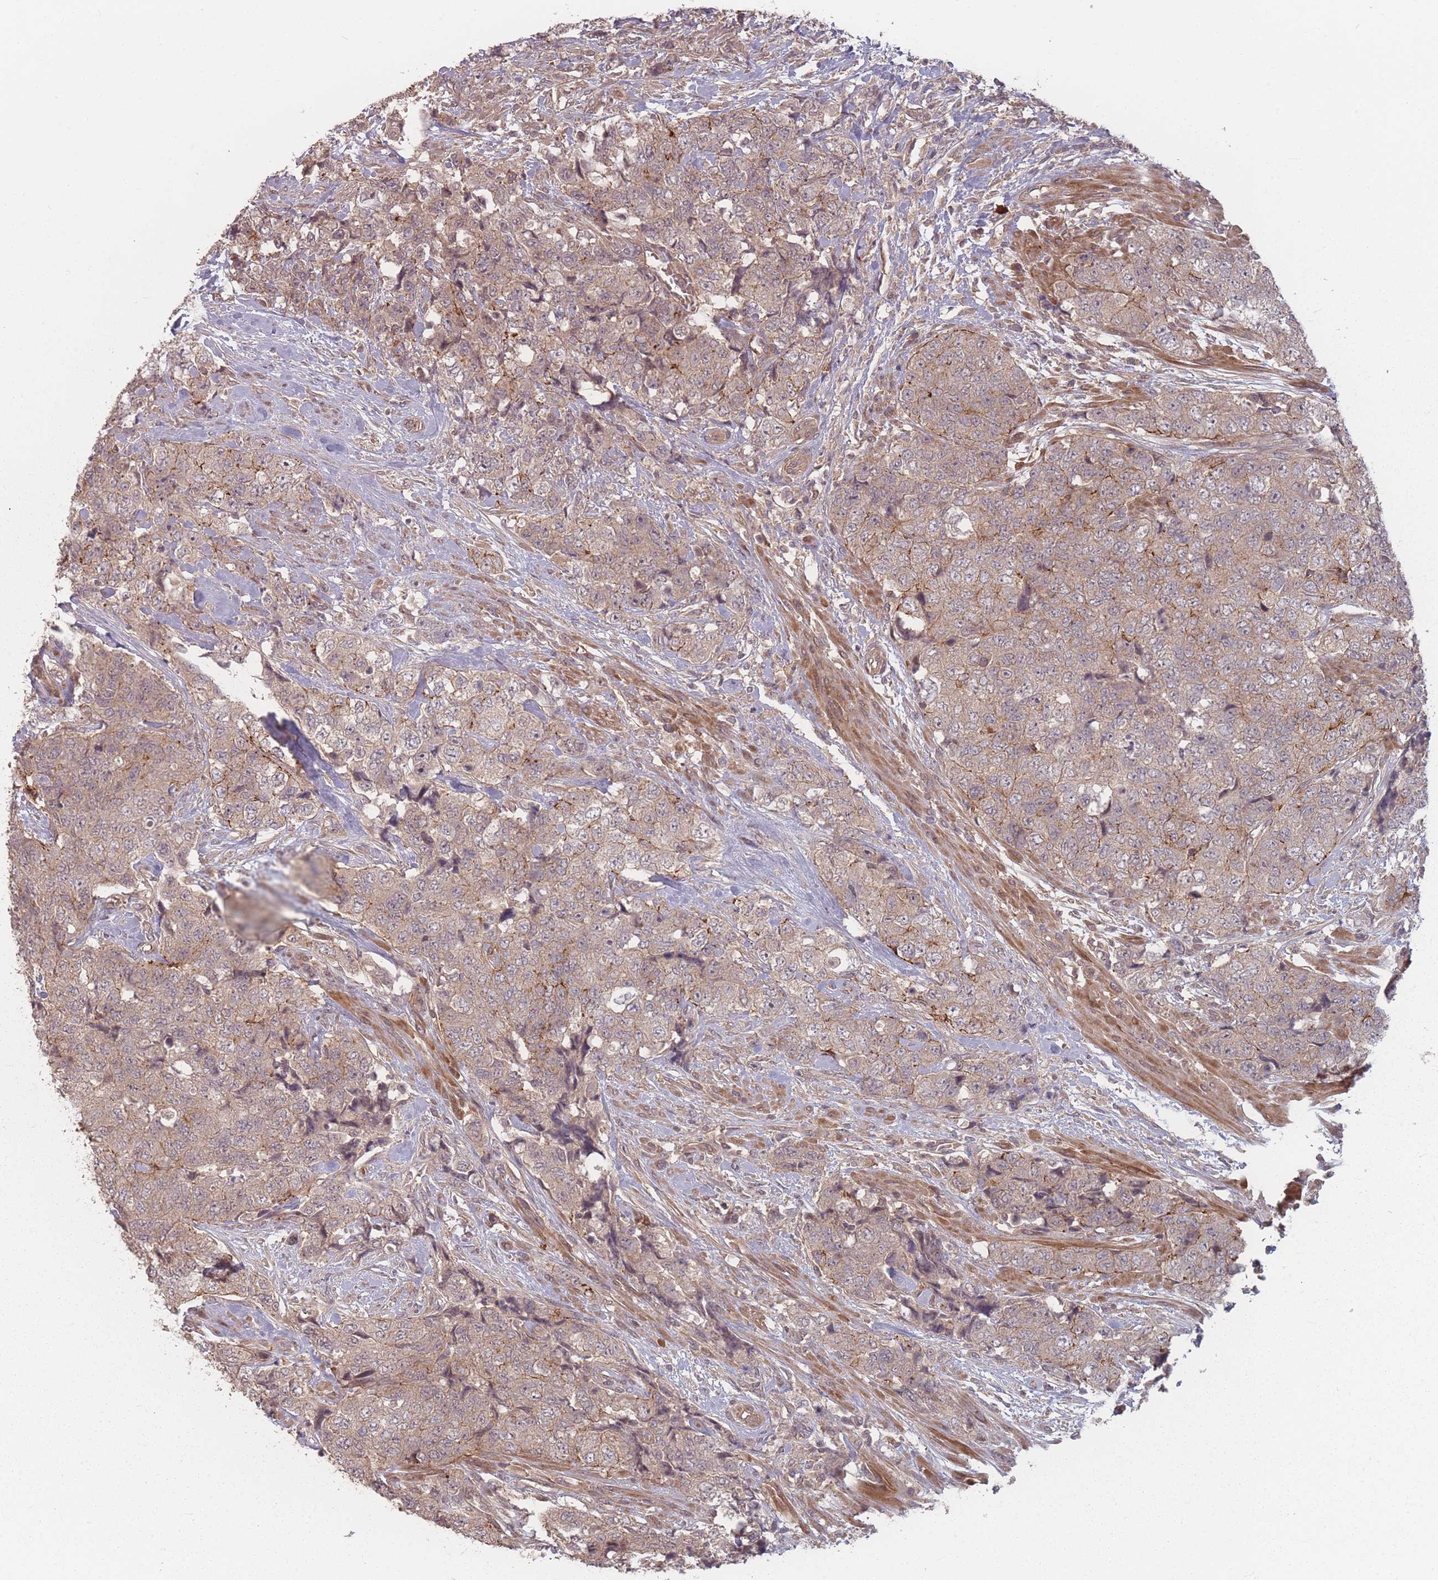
{"staining": {"intensity": "weak", "quantity": ">75%", "location": "cytoplasmic/membranous"}, "tissue": "urothelial cancer", "cell_type": "Tumor cells", "image_type": "cancer", "snomed": [{"axis": "morphology", "description": "Urothelial carcinoma, High grade"}, {"axis": "topography", "description": "Urinary bladder"}], "caption": "High-grade urothelial carcinoma stained for a protein shows weak cytoplasmic/membranous positivity in tumor cells.", "gene": "HAGH", "patient": {"sex": "female", "age": 78}}